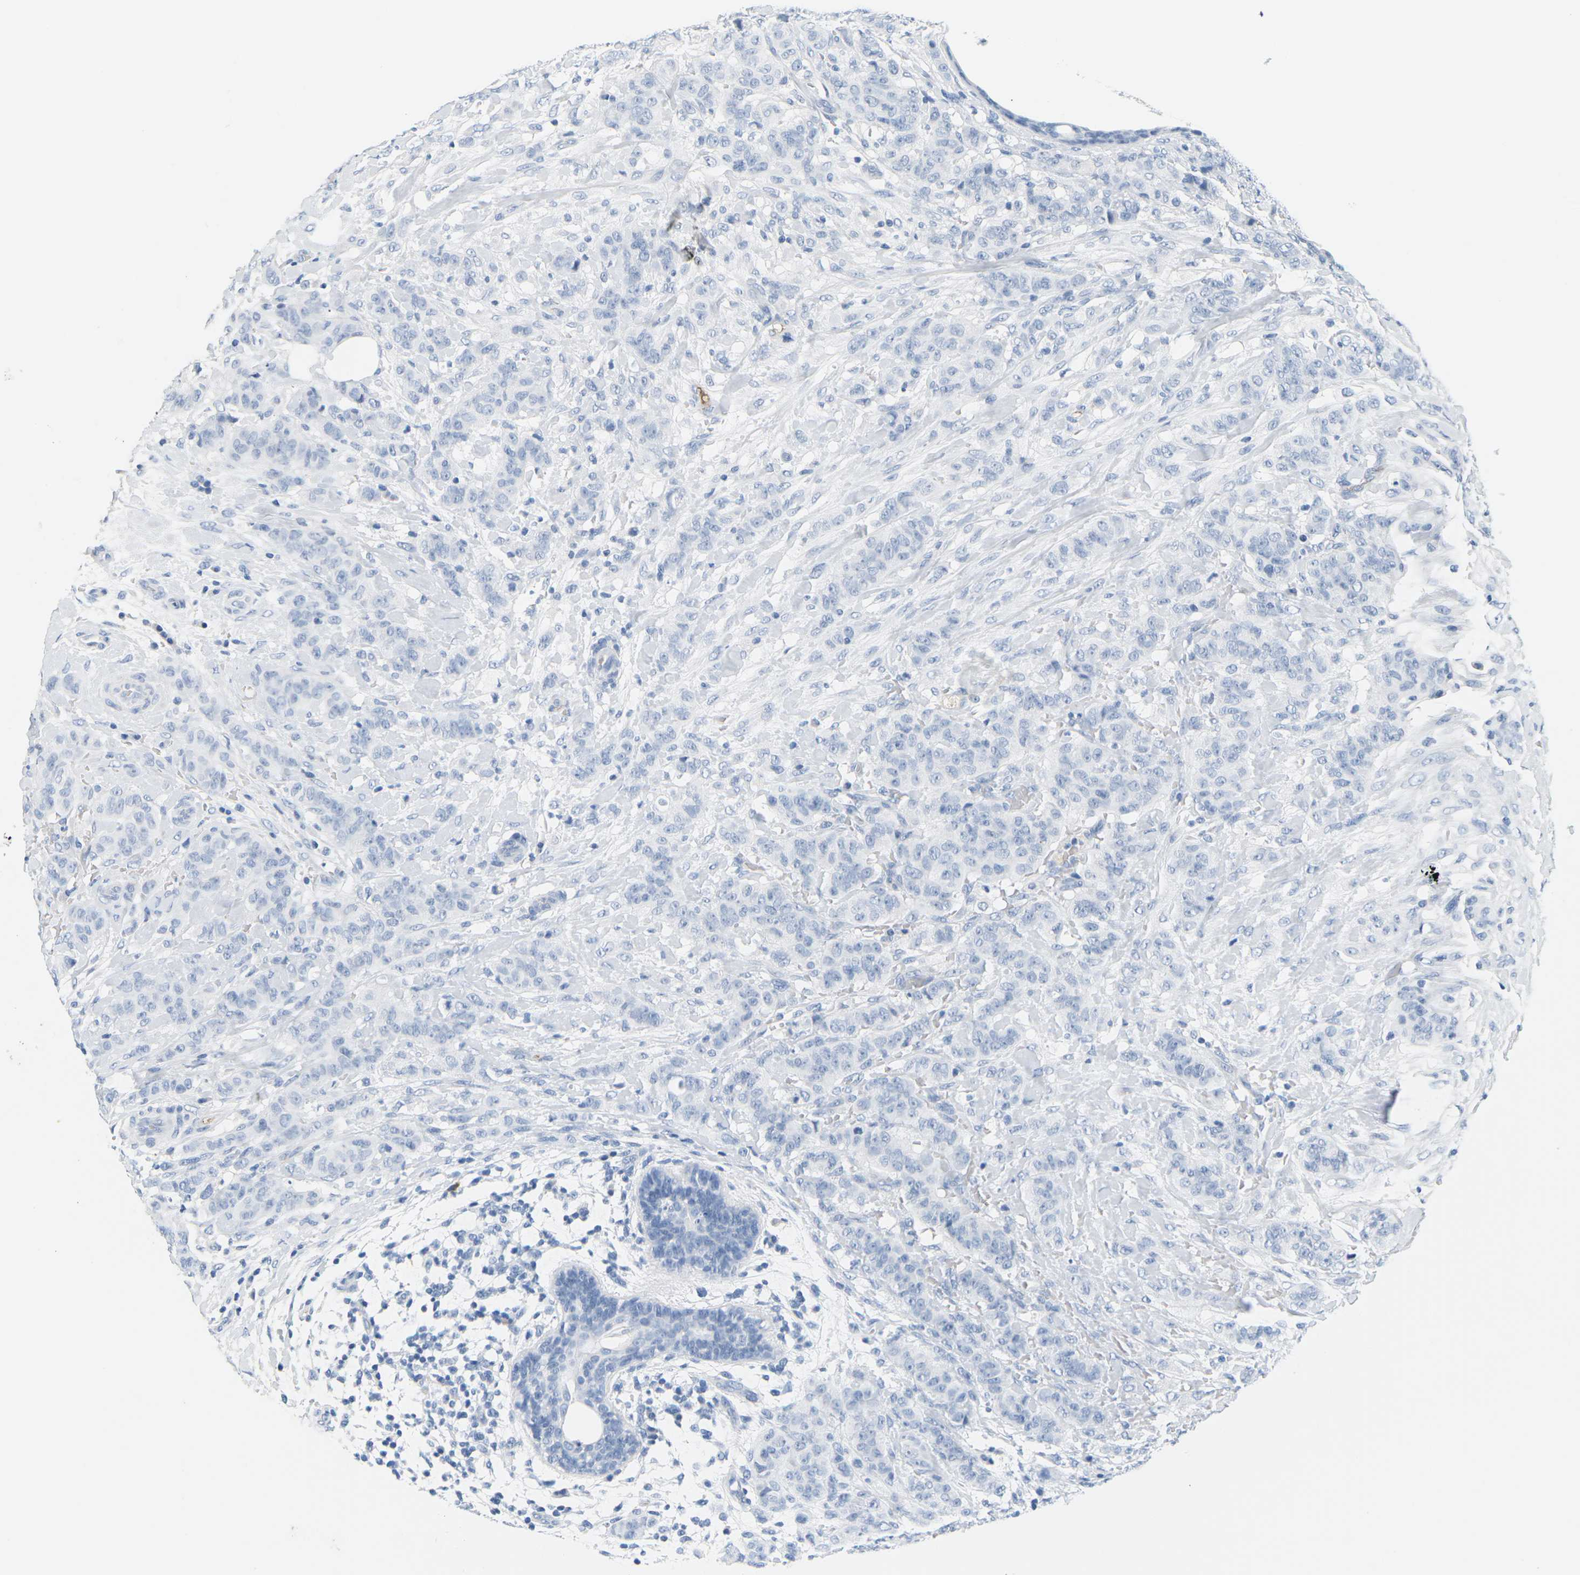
{"staining": {"intensity": "negative", "quantity": "none", "location": "none"}, "tissue": "breast cancer", "cell_type": "Tumor cells", "image_type": "cancer", "snomed": [{"axis": "morphology", "description": "Normal tissue, NOS"}, {"axis": "morphology", "description": "Duct carcinoma"}, {"axis": "topography", "description": "Breast"}], "caption": "There is no significant expression in tumor cells of intraductal carcinoma (breast).", "gene": "APOB", "patient": {"sex": "female", "age": 40}}